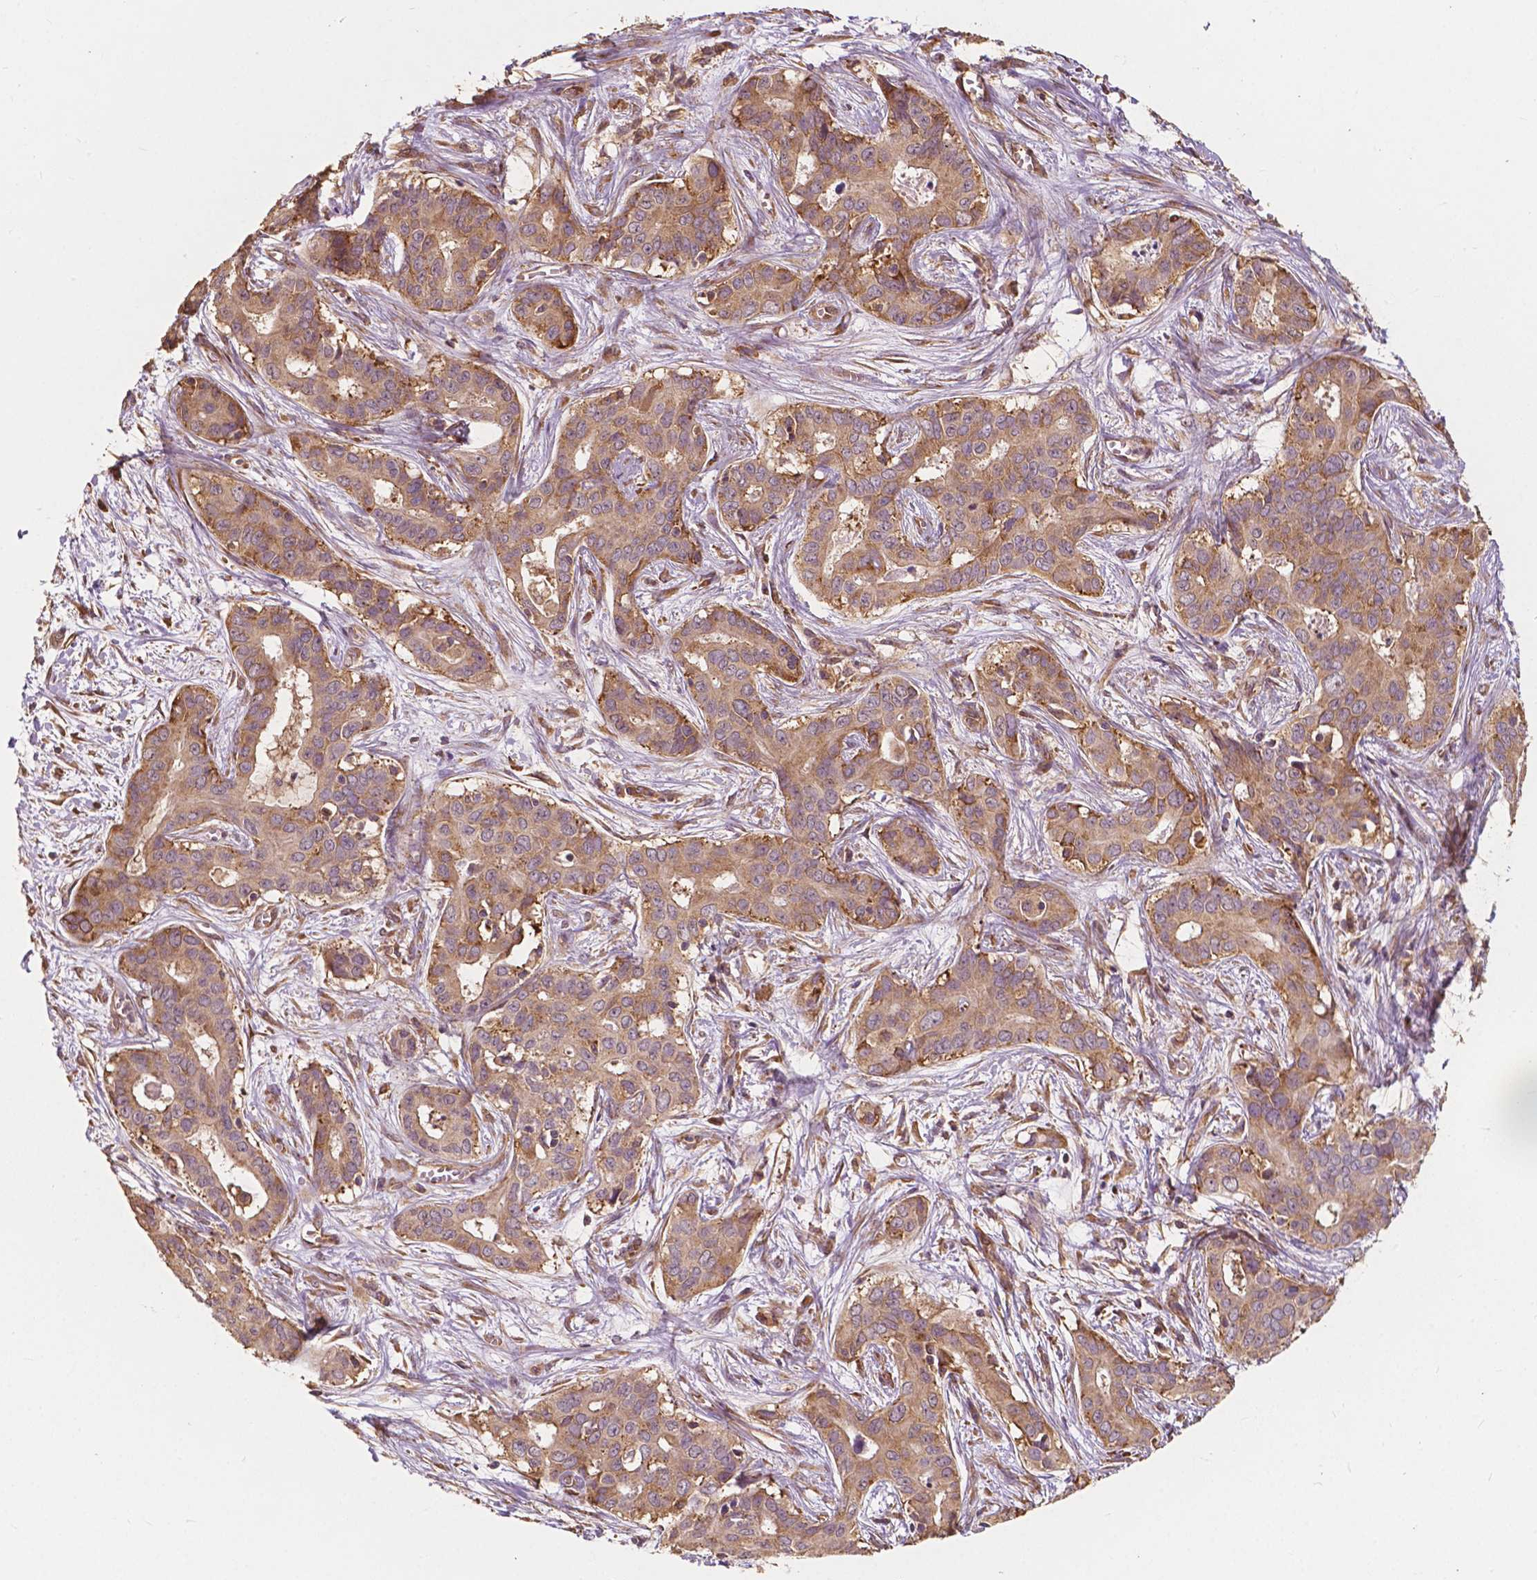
{"staining": {"intensity": "moderate", "quantity": ">75%", "location": "cytoplasmic/membranous"}, "tissue": "liver cancer", "cell_type": "Tumor cells", "image_type": "cancer", "snomed": [{"axis": "morphology", "description": "Cholangiocarcinoma"}, {"axis": "topography", "description": "Liver"}], "caption": "Protein staining reveals moderate cytoplasmic/membranous staining in approximately >75% of tumor cells in cholangiocarcinoma (liver).", "gene": "G3BP1", "patient": {"sex": "female", "age": 65}}